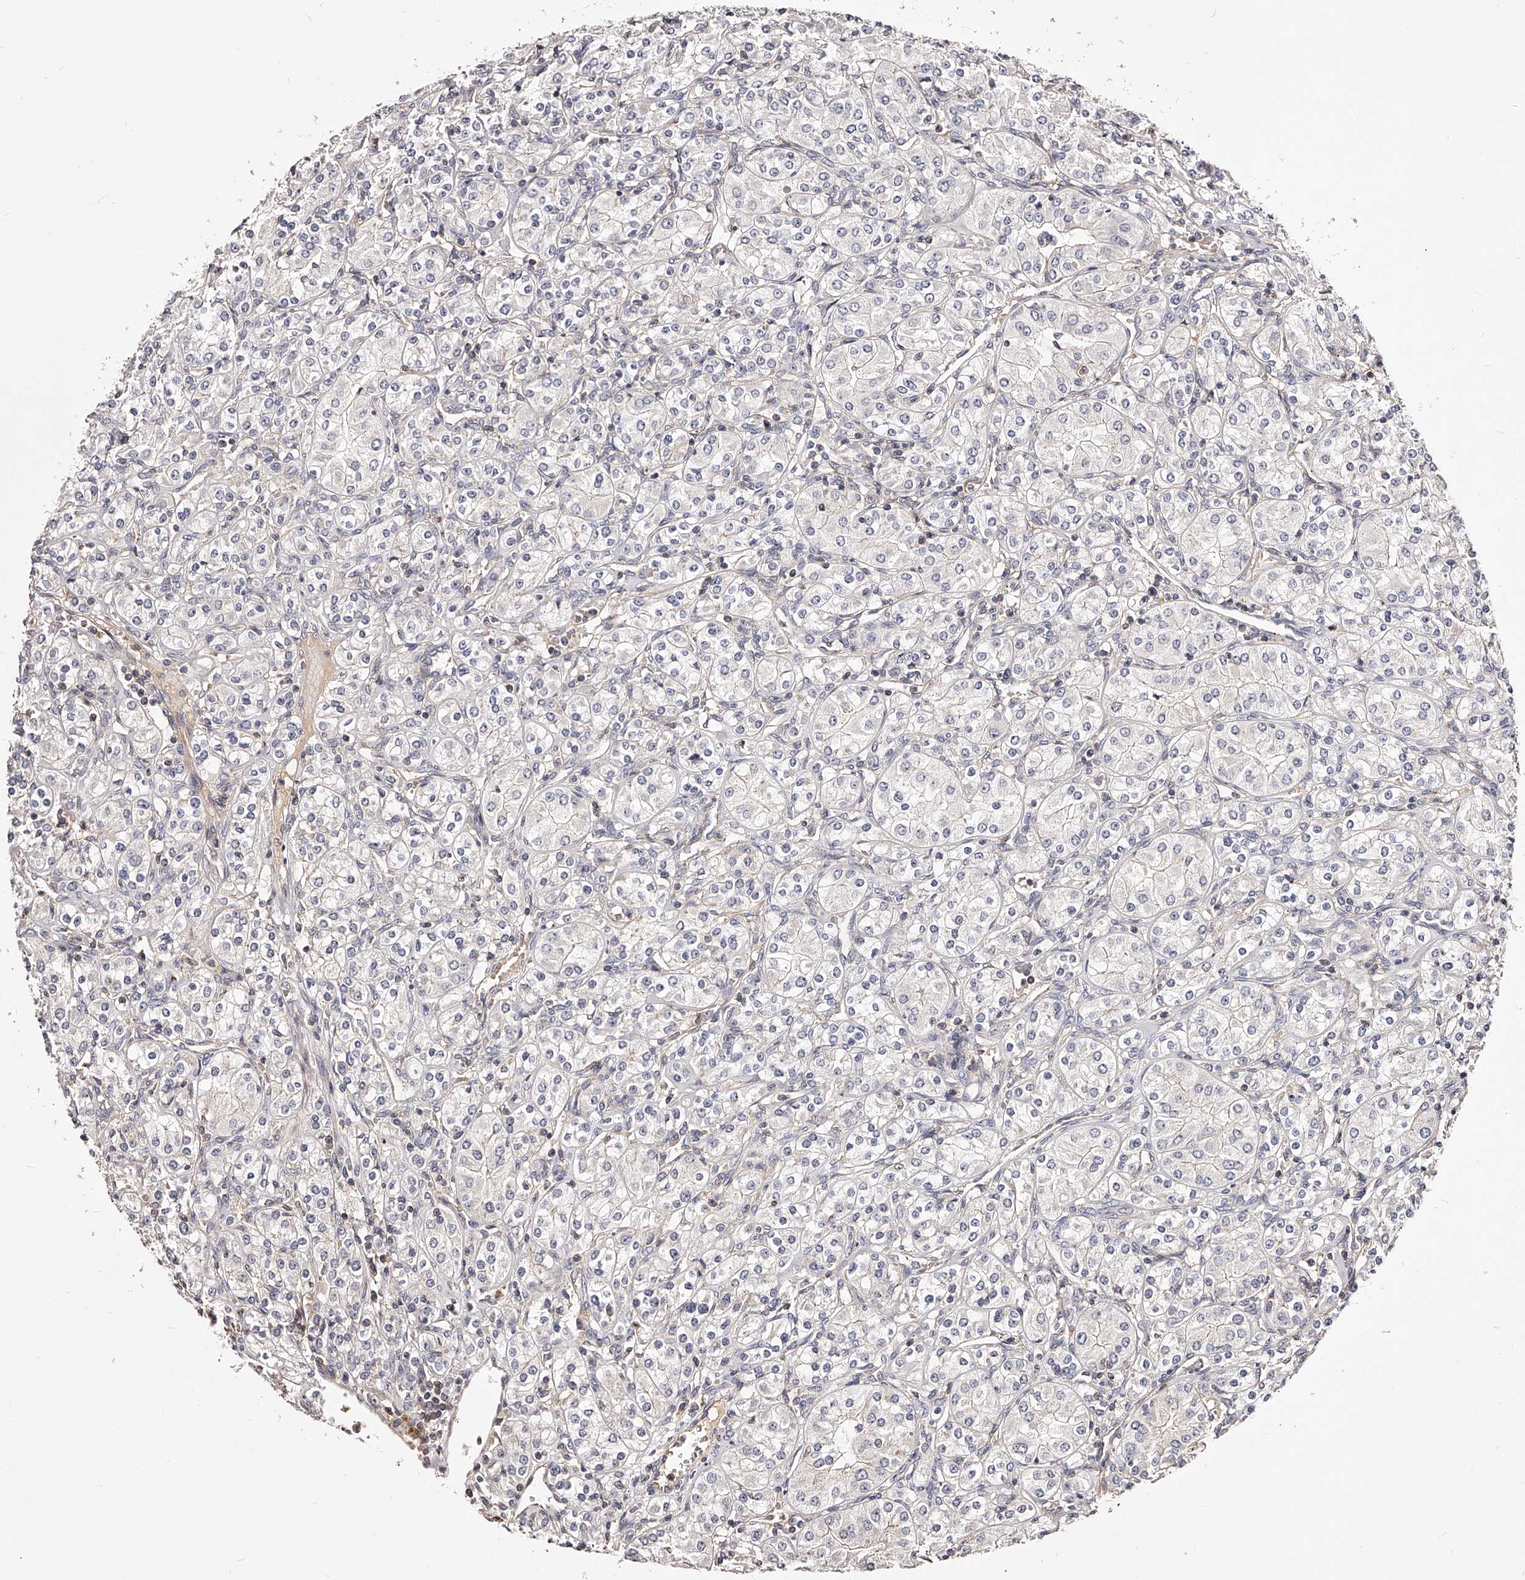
{"staining": {"intensity": "negative", "quantity": "none", "location": "none"}, "tissue": "renal cancer", "cell_type": "Tumor cells", "image_type": "cancer", "snomed": [{"axis": "morphology", "description": "Adenocarcinoma, NOS"}, {"axis": "topography", "description": "Kidney"}], "caption": "Adenocarcinoma (renal) was stained to show a protein in brown. There is no significant staining in tumor cells.", "gene": "PHACTR1", "patient": {"sex": "male", "age": 77}}